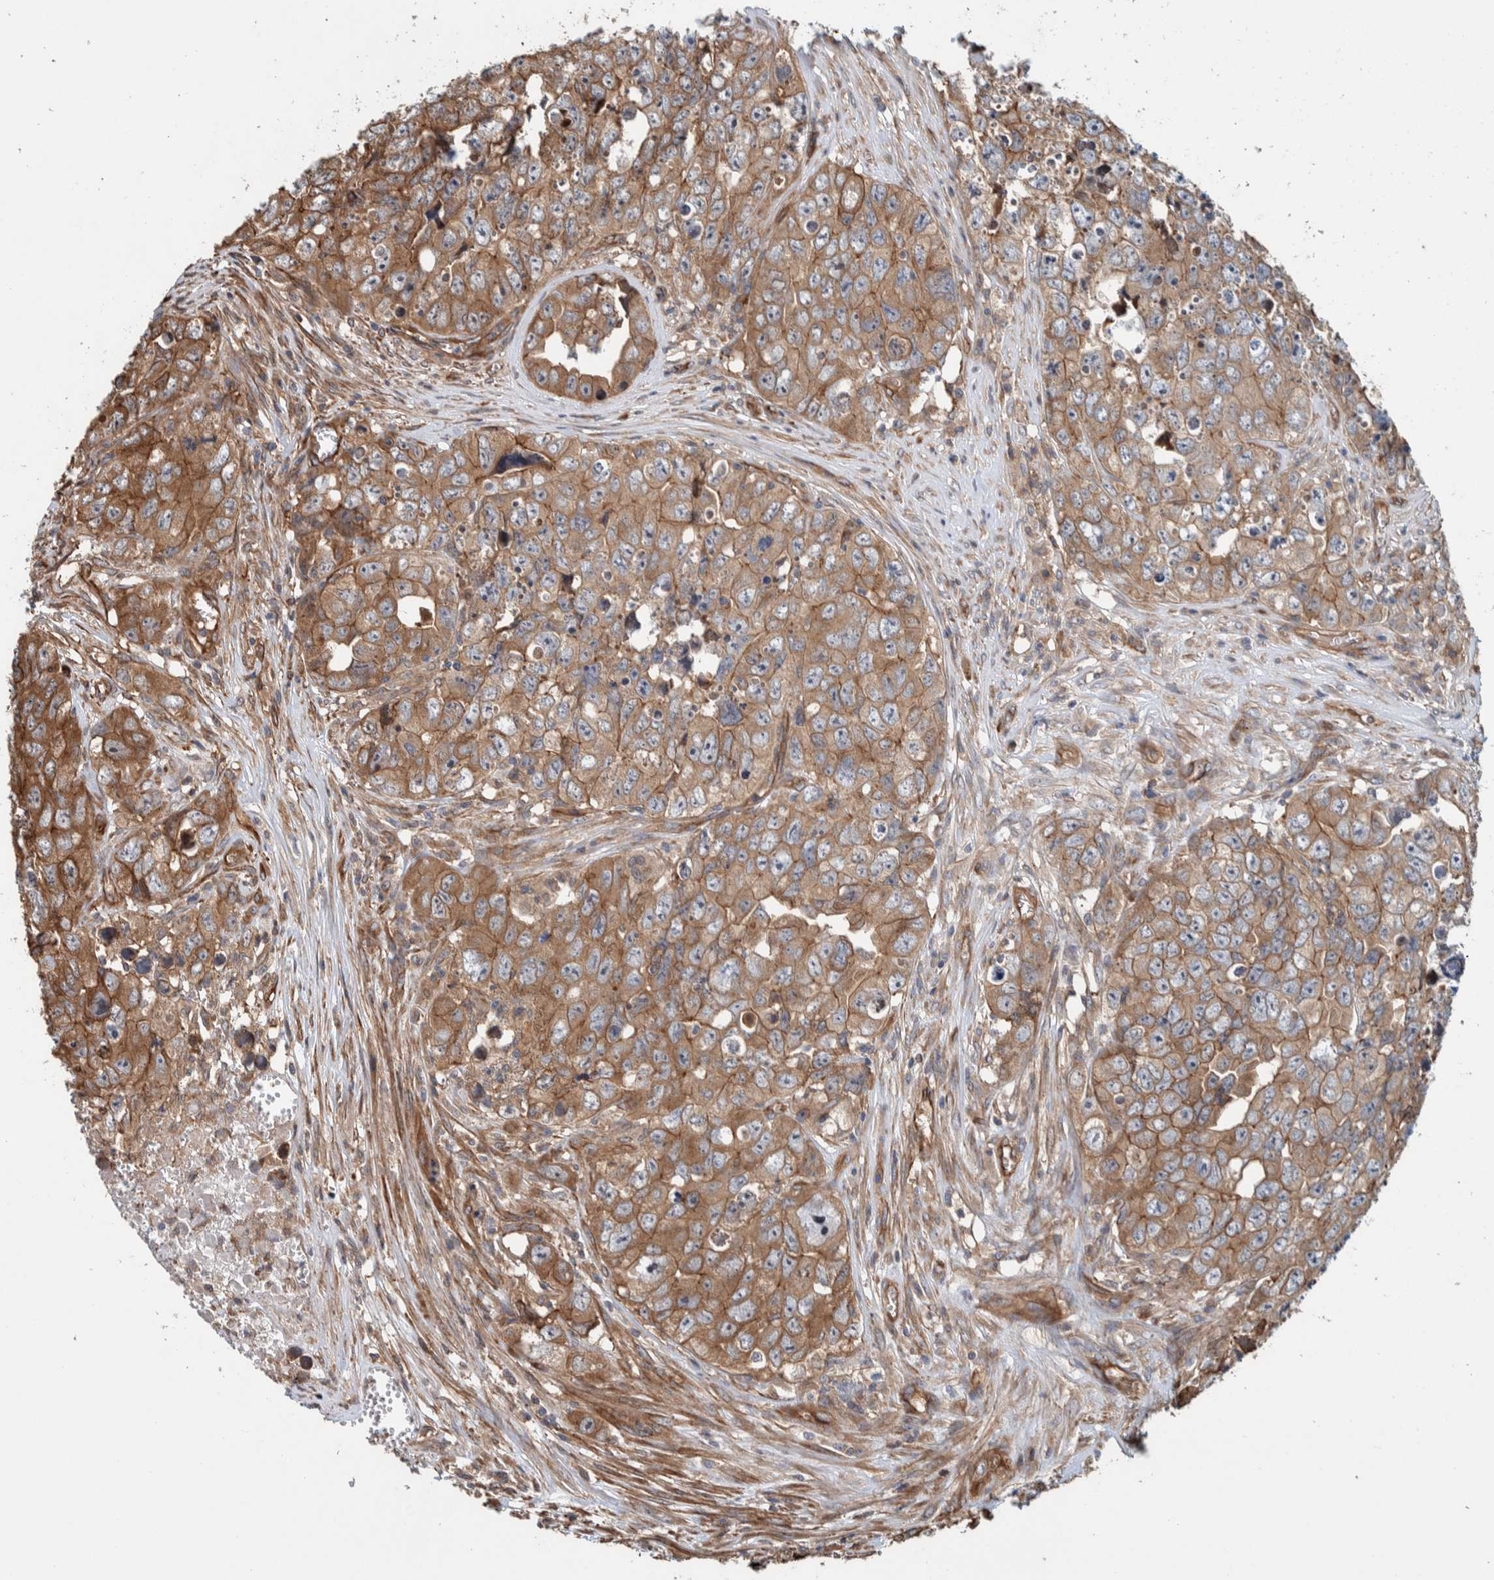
{"staining": {"intensity": "moderate", "quantity": "25%-75%", "location": "cytoplasmic/membranous"}, "tissue": "testis cancer", "cell_type": "Tumor cells", "image_type": "cancer", "snomed": [{"axis": "morphology", "description": "Seminoma, NOS"}, {"axis": "morphology", "description": "Carcinoma, Embryonal, NOS"}, {"axis": "topography", "description": "Testis"}], "caption": "This image shows testis cancer (embryonal carcinoma) stained with immunohistochemistry (IHC) to label a protein in brown. The cytoplasmic/membranous of tumor cells show moderate positivity for the protein. Nuclei are counter-stained blue.", "gene": "PKD1L1", "patient": {"sex": "male", "age": 43}}